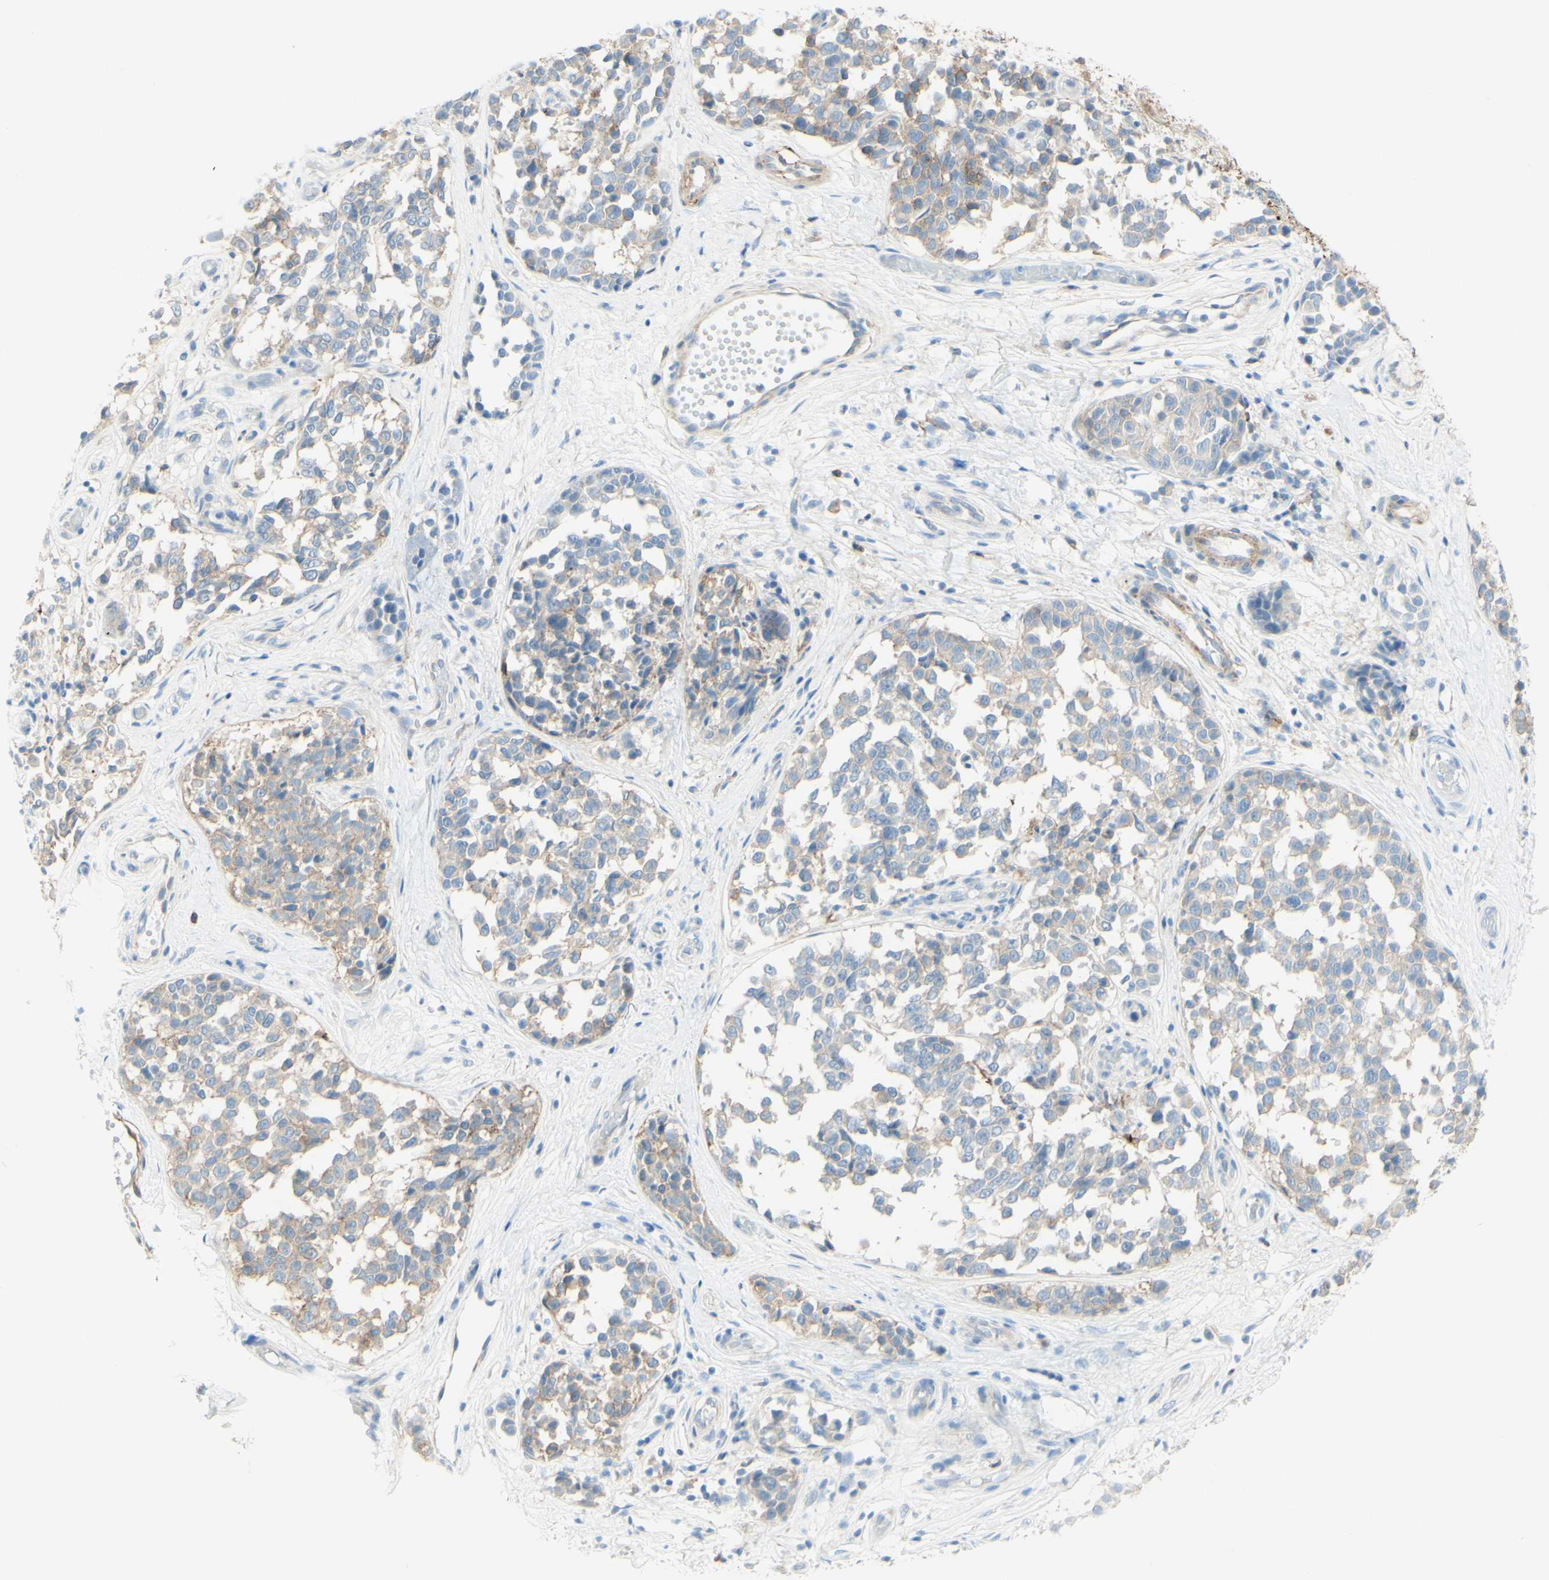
{"staining": {"intensity": "weak", "quantity": "25%-75%", "location": "cytoplasmic/membranous"}, "tissue": "melanoma", "cell_type": "Tumor cells", "image_type": "cancer", "snomed": [{"axis": "morphology", "description": "Malignant melanoma, NOS"}, {"axis": "topography", "description": "Skin"}], "caption": "This histopathology image demonstrates IHC staining of human malignant melanoma, with low weak cytoplasmic/membranous expression in about 25%-75% of tumor cells.", "gene": "ALCAM", "patient": {"sex": "female", "age": 64}}